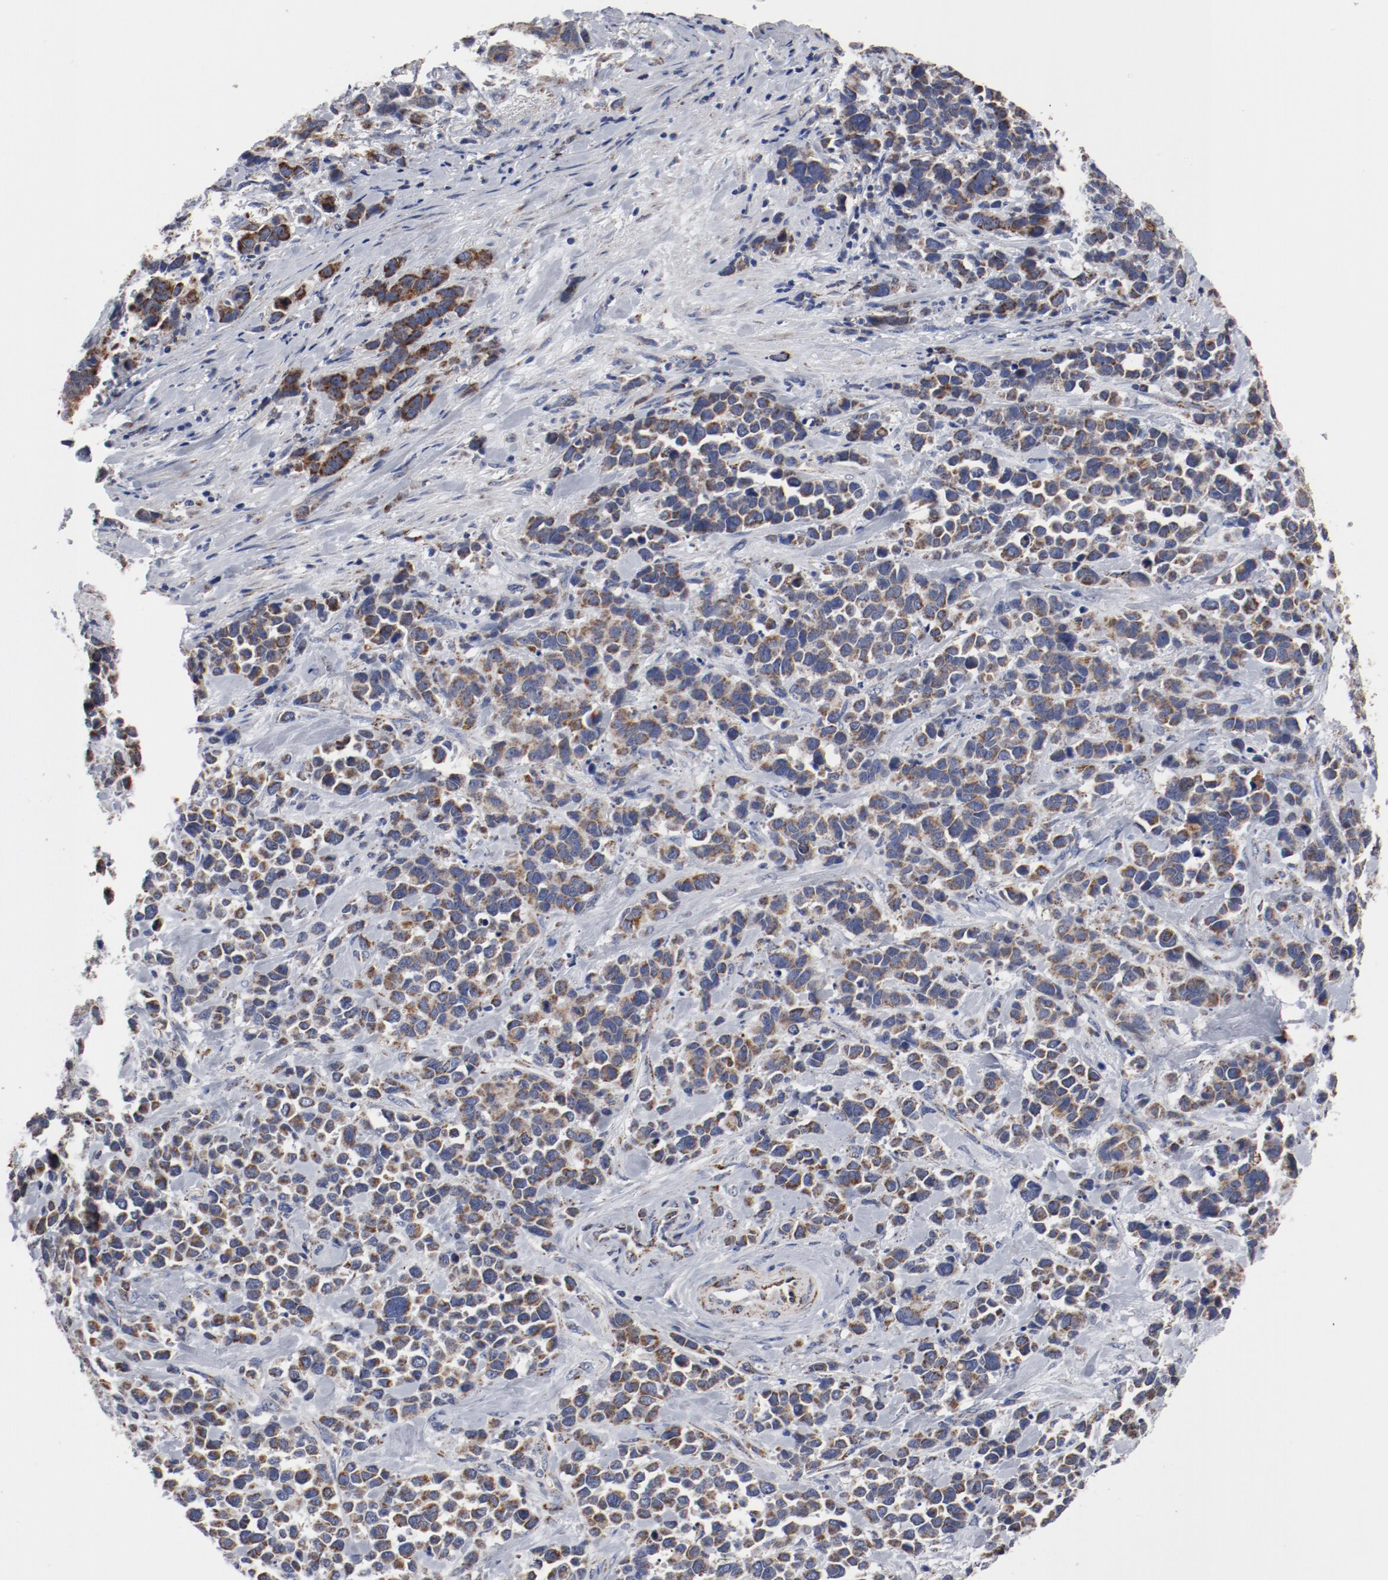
{"staining": {"intensity": "moderate", "quantity": ">75%", "location": "cytoplasmic/membranous"}, "tissue": "stomach cancer", "cell_type": "Tumor cells", "image_type": "cancer", "snomed": [{"axis": "morphology", "description": "Adenocarcinoma, NOS"}, {"axis": "topography", "description": "Stomach, upper"}], "caption": "Immunohistochemistry micrograph of stomach adenocarcinoma stained for a protein (brown), which reveals medium levels of moderate cytoplasmic/membranous expression in about >75% of tumor cells.", "gene": "NDUFV2", "patient": {"sex": "male", "age": 71}}